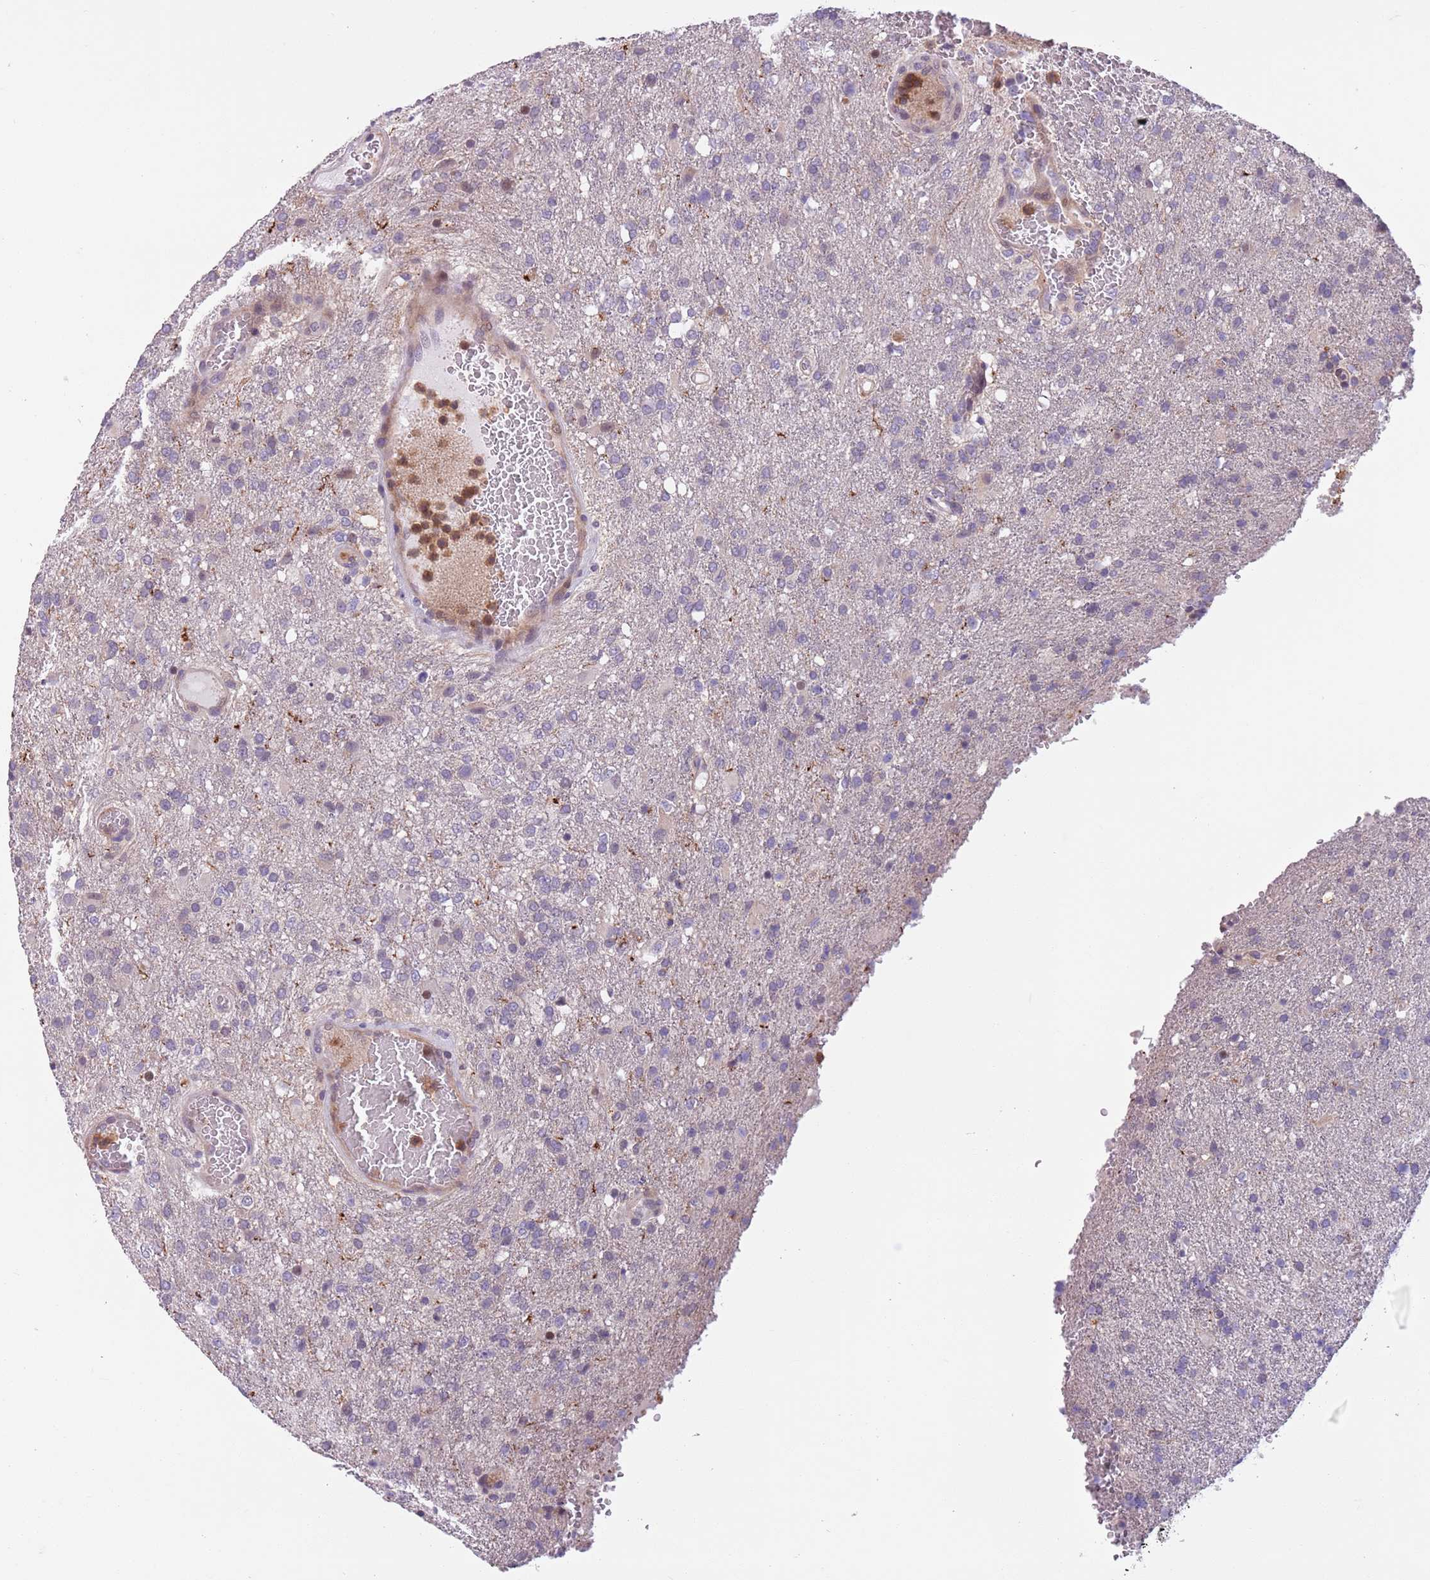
{"staining": {"intensity": "negative", "quantity": "none", "location": "none"}, "tissue": "glioma", "cell_type": "Tumor cells", "image_type": "cancer", "snomed": [{"axis": "morphology", "description": "Glioma, malignant, High grade"}, {"axis": "topography", "description": "Brain"}], "caption": "The immunohistochemistry photomicrograph has no significant positivity in tumor cells of high-grade glioma (malignant) tissue.", "gene": "JAML", "patient": {"sex": "female", "age": 74}}